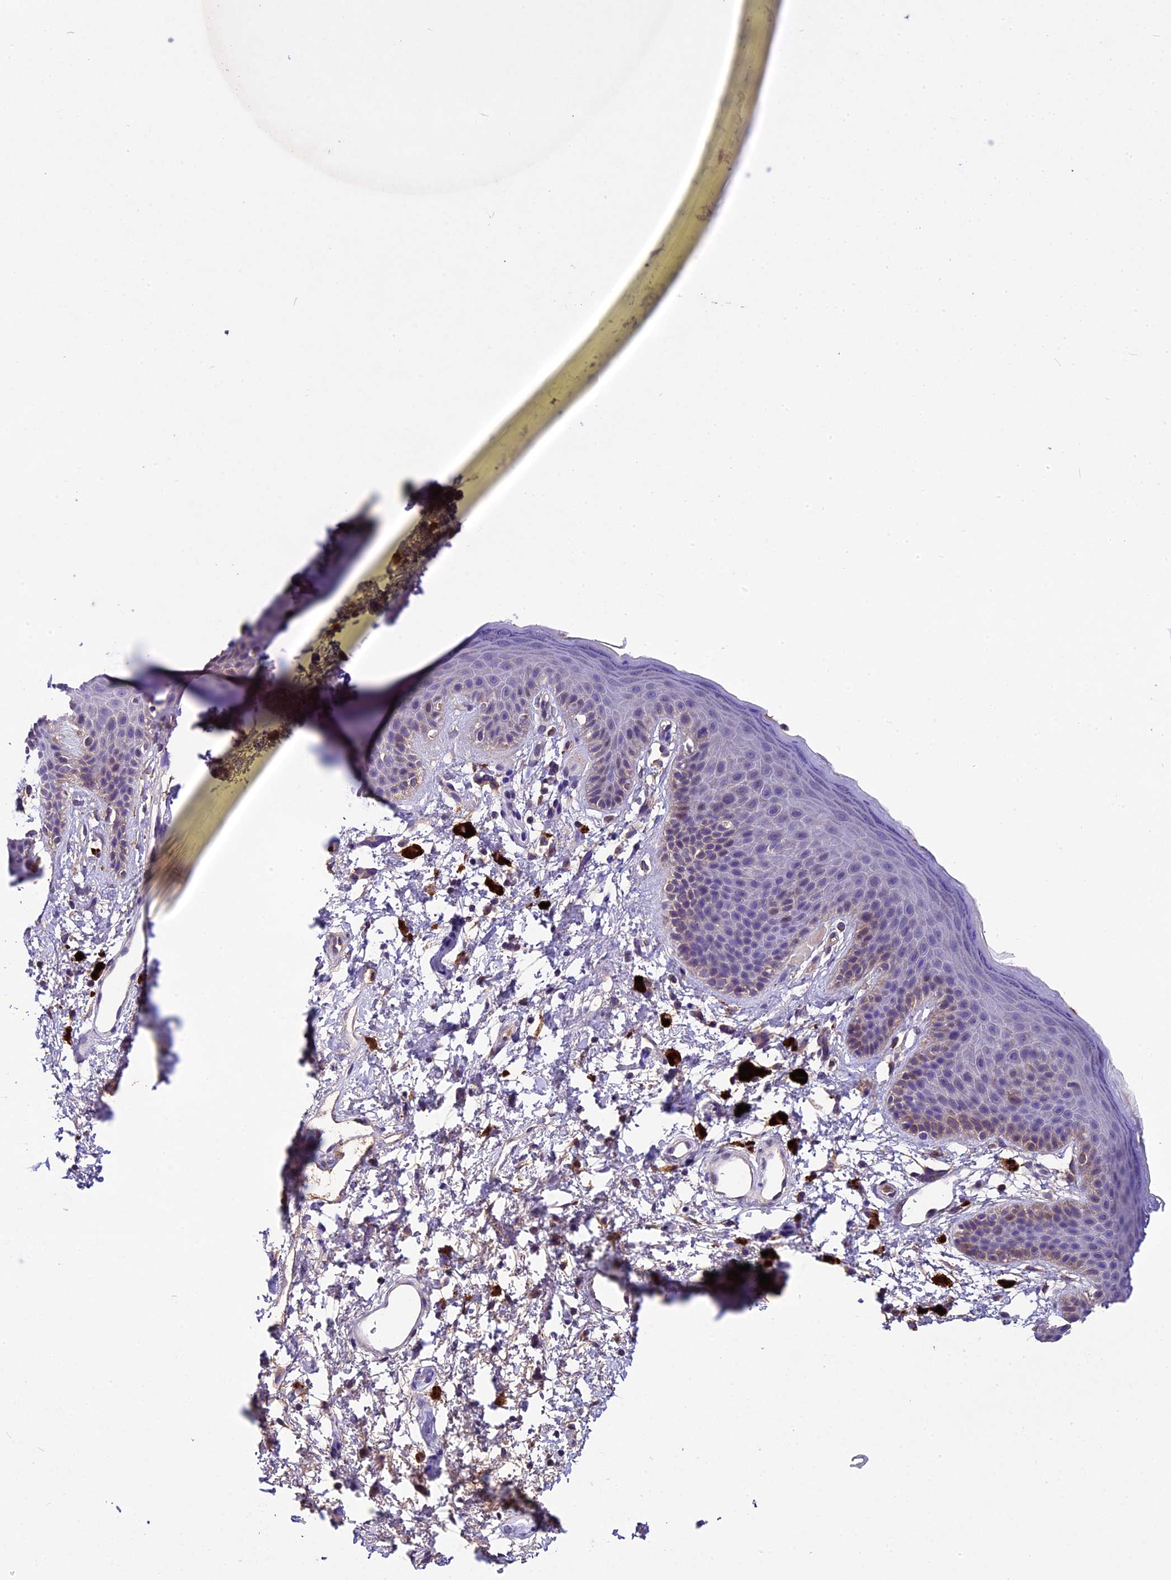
{"staining": {"intensity": "moderate", "quantity": "<25%", "location": "cytoplasmic/membranous"}, "tissue": "skin", "cell_type": "Epidermal cells", "image_type": "normal", "snomed": [{"axis": "morphology", "description": "Normal tissue, NOS"}, {"axis": "topography", "description": "Anal"}], "caption": "Brown immunohistochemical staining in normal human skin exhibits moderate cytoplasmic/membranous staining in approximately <25% of epidermal cells.", "gene": "CILP2", "patient": {"sex": "female", "age": 46}}